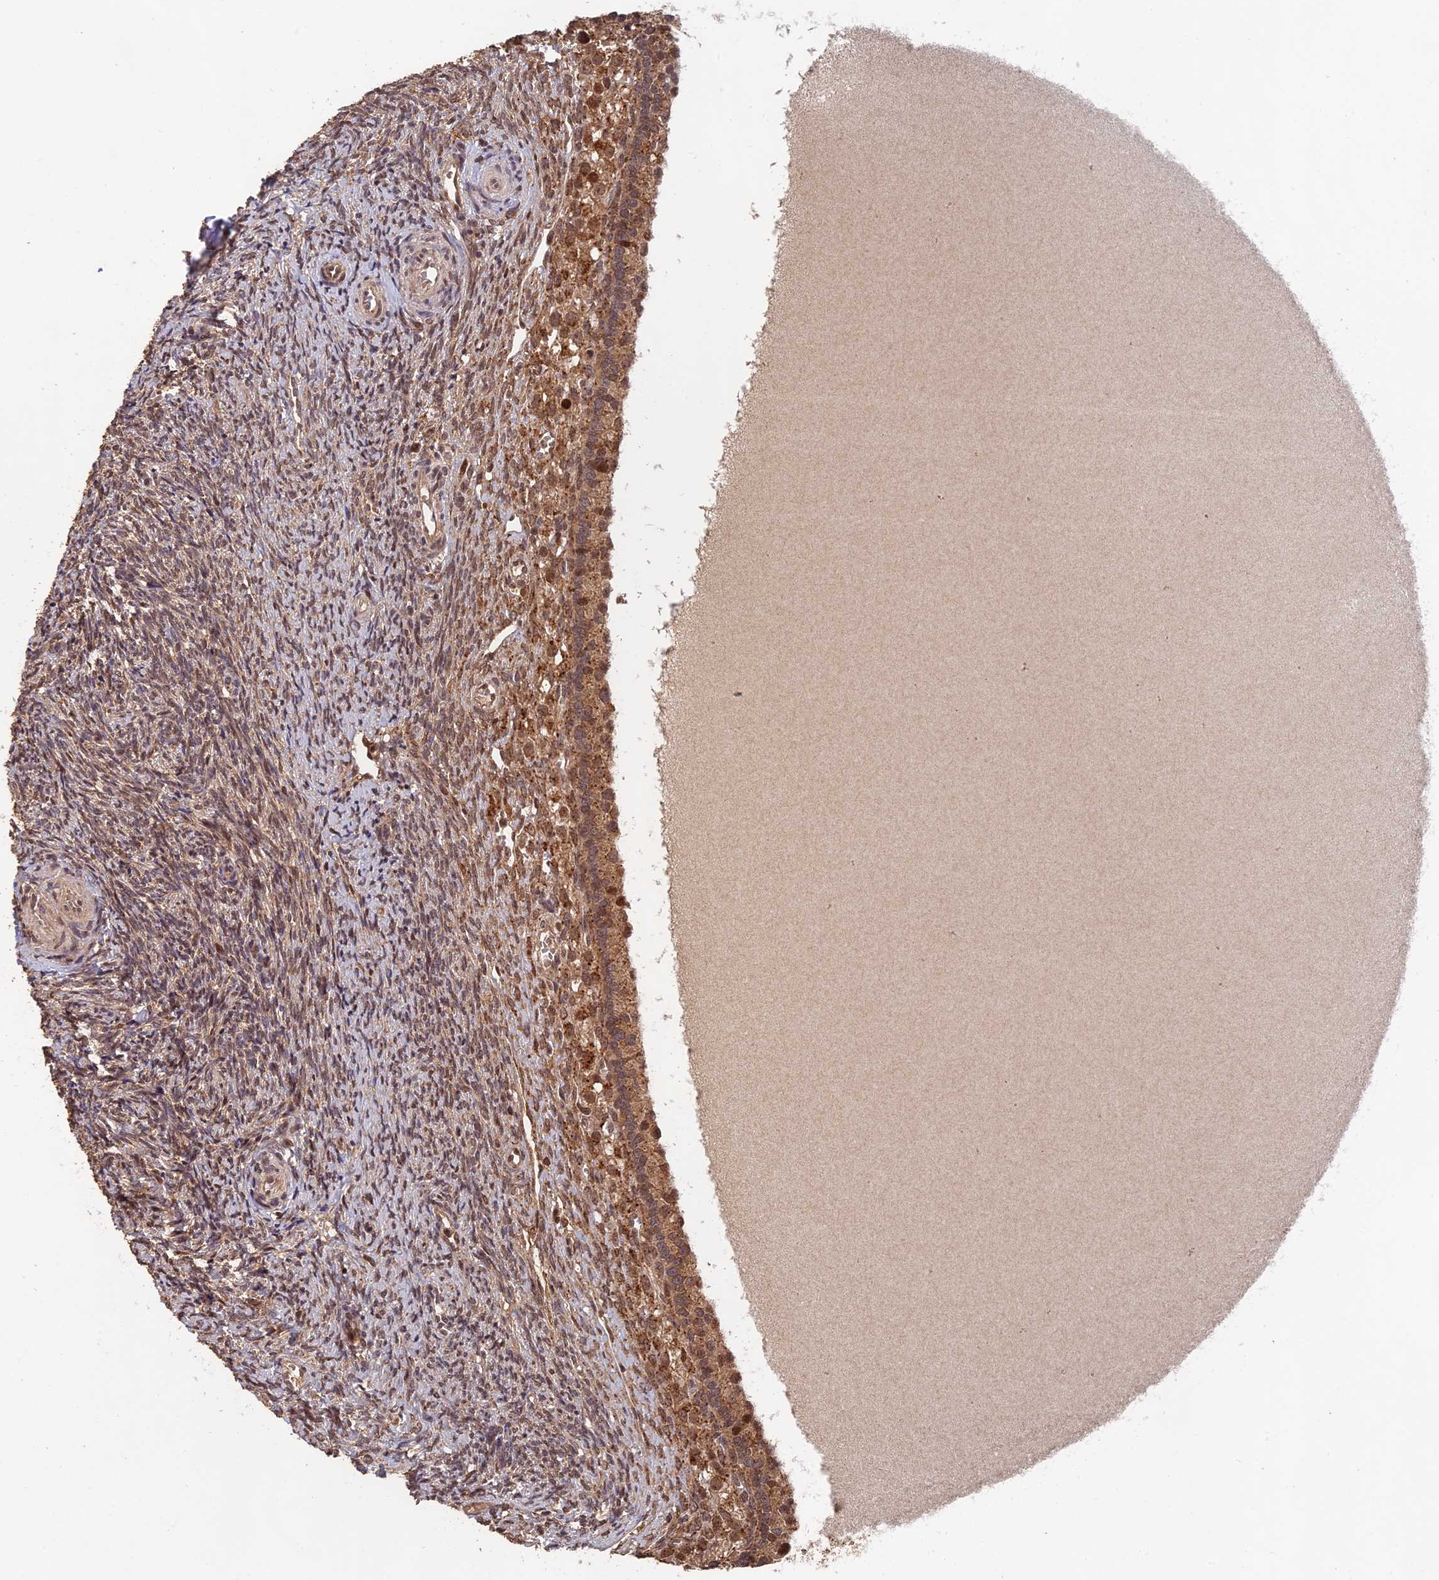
{"staining": {"intensity": "moderate", "quantity": ">75%", "location": "cytoplasmic/membranous"}, "tissue": "ovary", "cell_type": "Follicle cells", "image_type": "normal", "snomed": [{"axis": "morphology", "description": "Normal tissue, NOS"}, {"axis": "topography", "description": "Ovary"}], "caption": "Follicle cells show moderate cytoplasmic/membranous staining in approximately >75% of cells in benign ovary. The protein of interest is stained brown, and the nuclei are stained in blue (DAB IHC with brightfield microscopy, high magnification).", "gene": "OSBPL1A", "patient": {"sex": "female", "age": 41}}